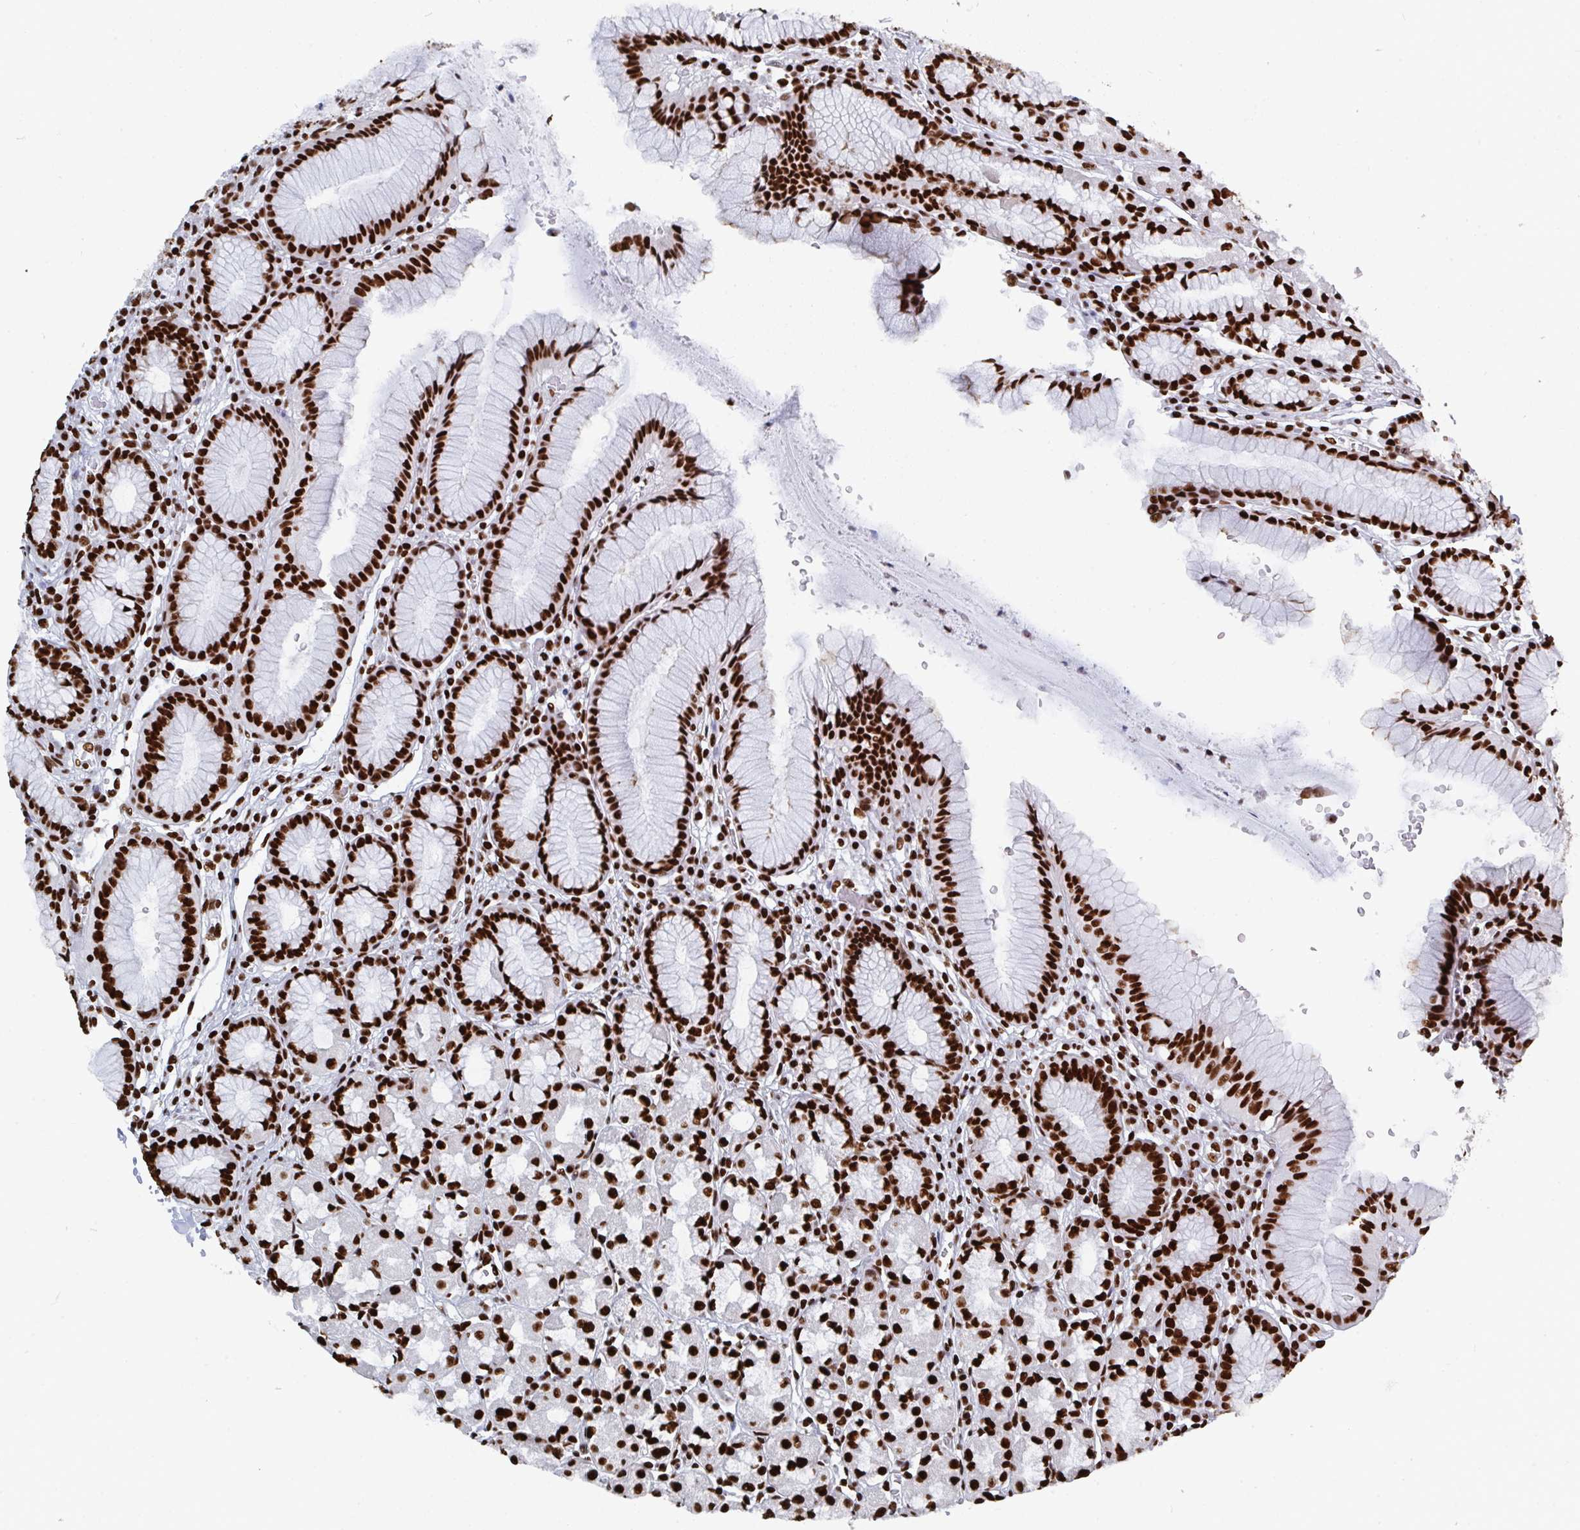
{"staining": {"intensity": "strong", "quantity": ">75%", "location": "nuclear"}, "tissue": "stomach", "cell_type": "Glandular cells", "image_type": "normal", "snomed": [{"axis": "morphology", "description": "Normal tissue, NOS"}, {"axis": "topography", "description": "Stomach"}], "caption": "Protein analysis of benign stomach demonstrates strong nuclear positivity in approximately >75% of glandular cells. Immunohistochemistry stains the protein of interest in brown and the nuclei are stained blue.", "gene": "GAR1", "patient": {"sex": "male", "age": 55}}